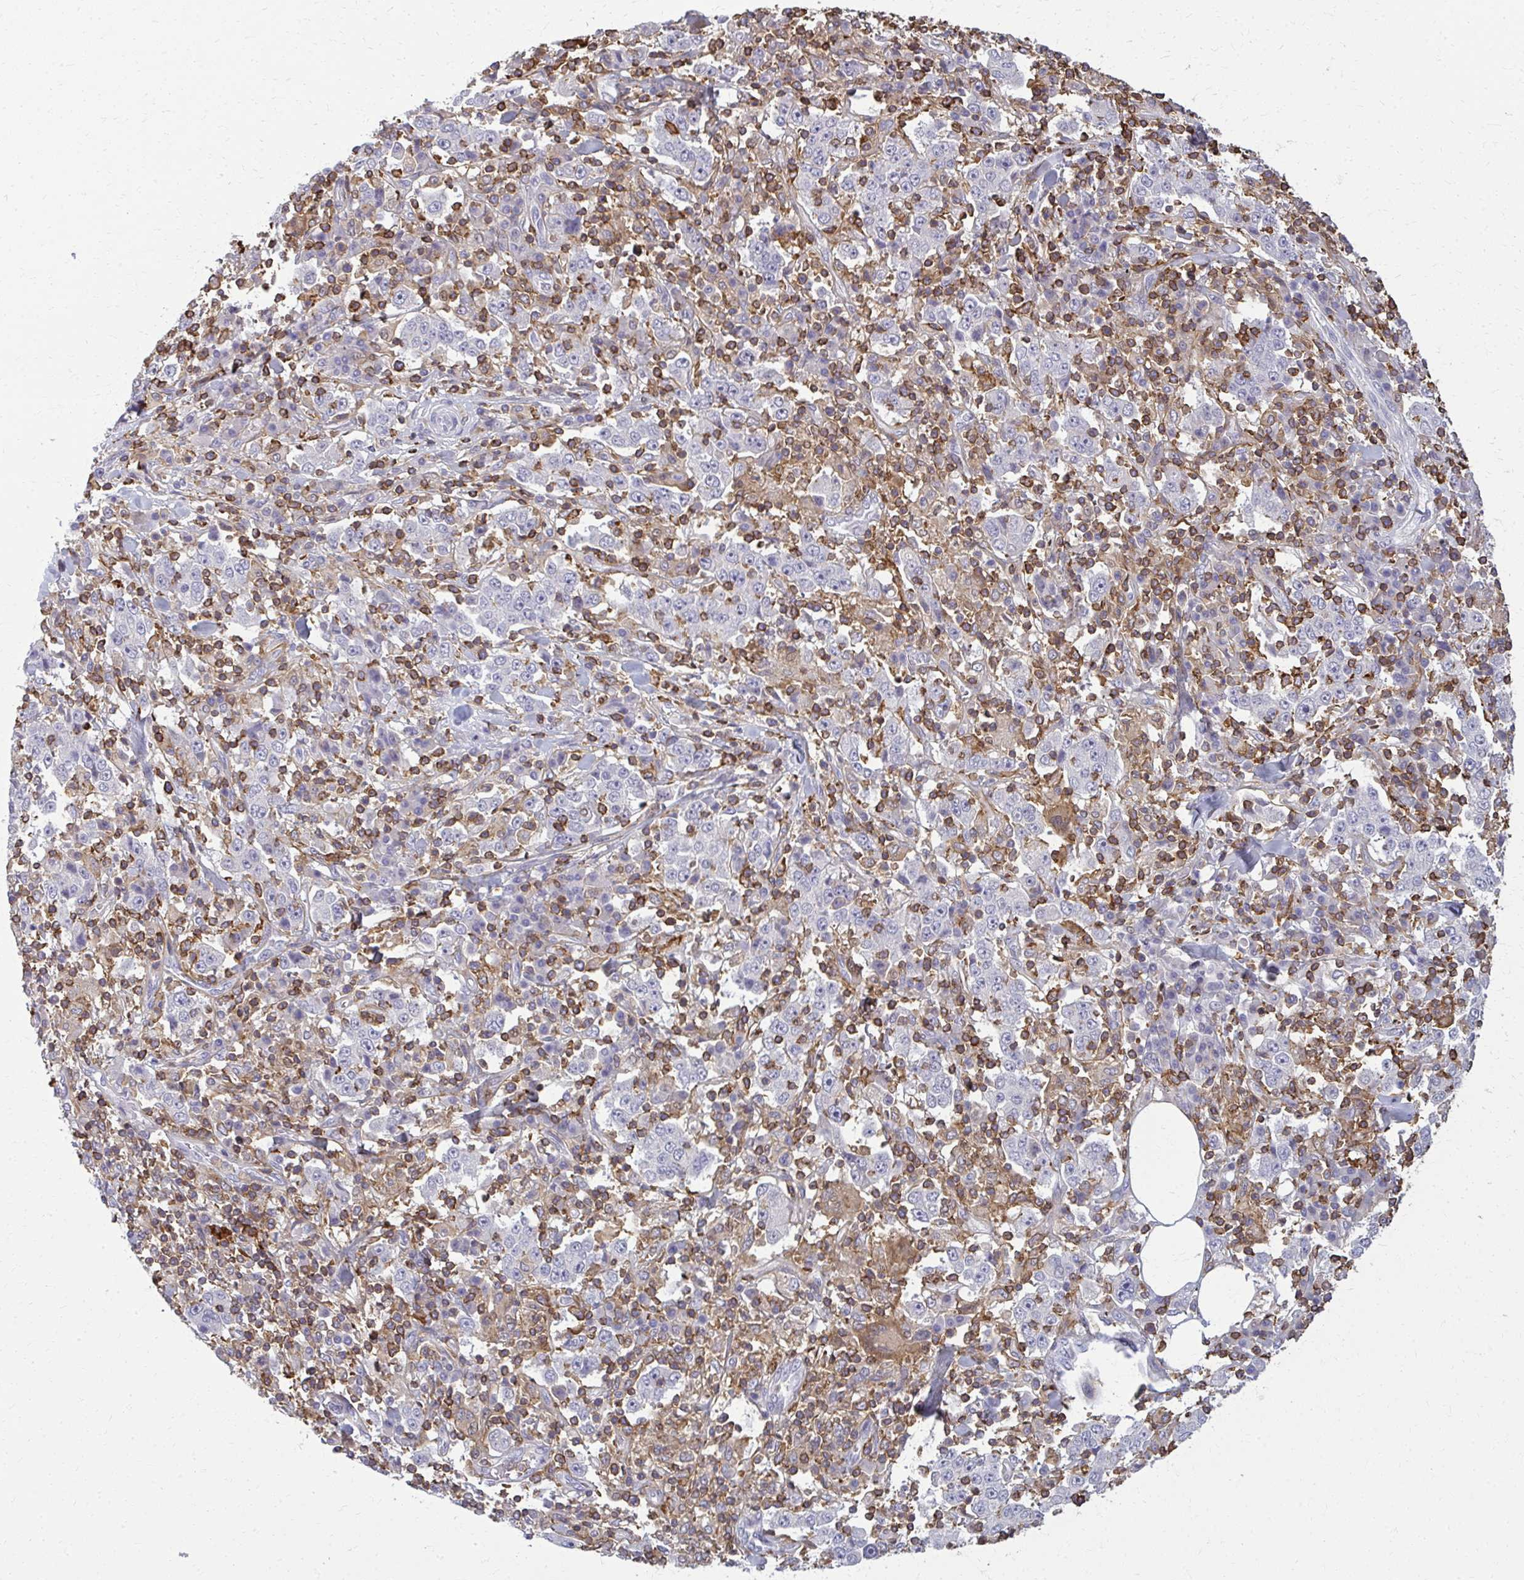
{"staining": {"intensity": "negative", "quantity": "none", "location": "none"}, "tissue": "stomach cancer", "cell_type": "Tumor cells", "image_type": "cancer", "snomed": [{"axis": "morphology", "description": "Normal tissue, NOS"}, {"axis": "morphology", "description": "Adenocarcinoma, NOS"}, {"axis": "topography", "description": "Stomach, upper"}, {"axis": "topography", "description": "Stomach"}], "caption": "Photomicrograph shows no significant protein staining in tumor cells of stomach cancer (adenocarcinoma).", "gene": "AP5M1", "patient": {"sex": "male", "age": 59}}